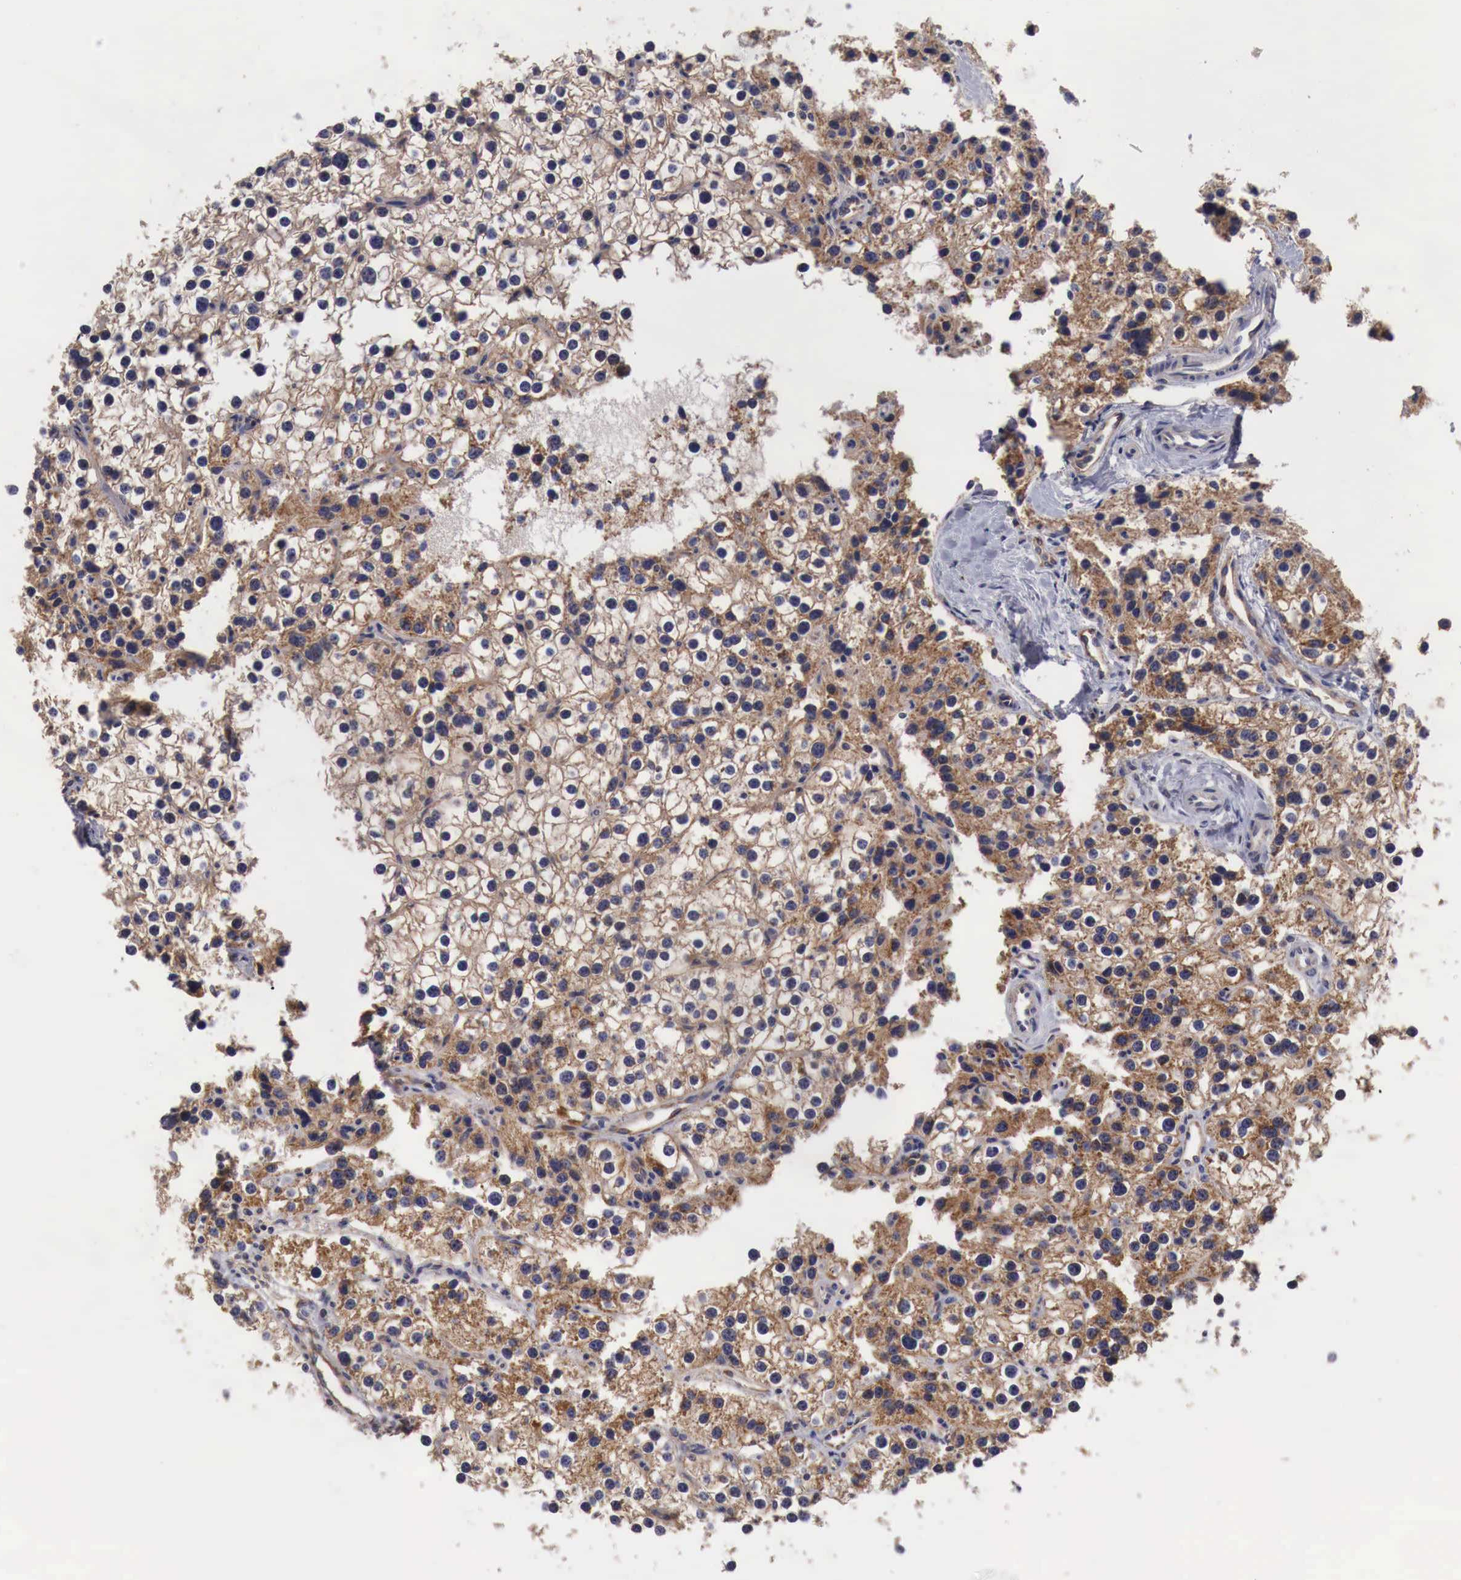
{"staining": {"intensity": "moderate", "quantity": ">75%", "location": "cytoplasmic/membranous"}, "tissue": "parathyroid gland", "cell_type": "Glandular cells", "image_type": "normal", "snomed": [{"axis": "morphology", "description": "Normal tissue, NOS"}, {"axis": "topography", "description": "Parathyroid gland"}], "caption": "A micrograph showing moderate cytoplasmic/membranous expression in approximately >75% of glandular cells in unremarkable parathyroid gland, as visualized by brown immunohistochemical staining.", "gene": "XPNPEP3", "patient": {"sex": "female", "age": 54}}